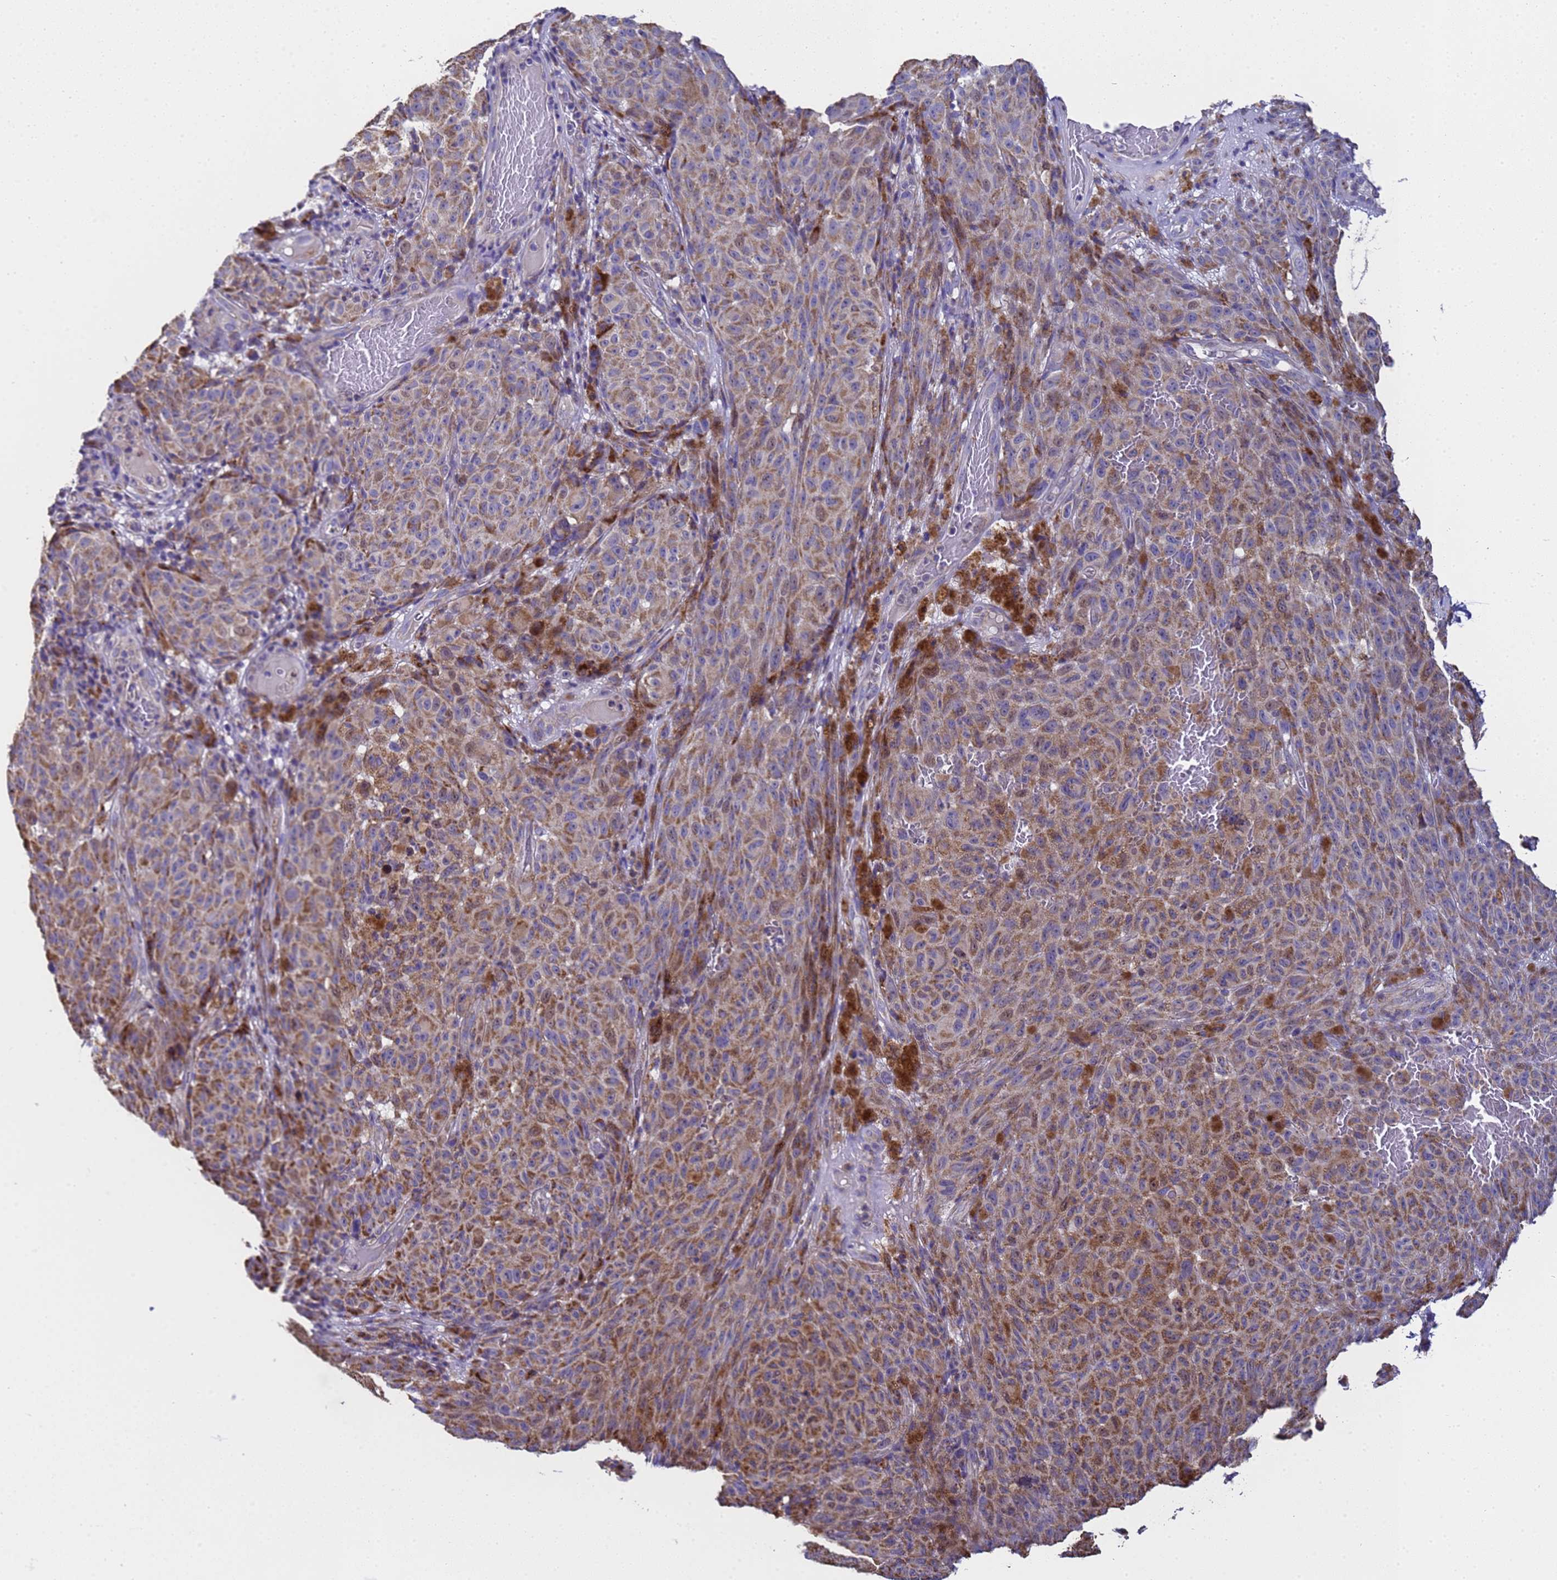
{"staining": {"intensity": "moderate", "quantity": ">75%", "location": "cytoplasmic/membranous"}, "tissue": "melanoma", "cell_type": "Tumor cells", "image_type": "cancer", "snomed": [{"axis": "morphology", "description": "Malignant melanoma, NOS"}, {"axis": "topography", "description": "Skin"}], "caption": "An image of human melanoma stained for a protein shows moderate cytoplasmic/membranous brown staining in tumor cells.", "gene": "MRPS12", "patient": {"sex": "female", "age": 82}}